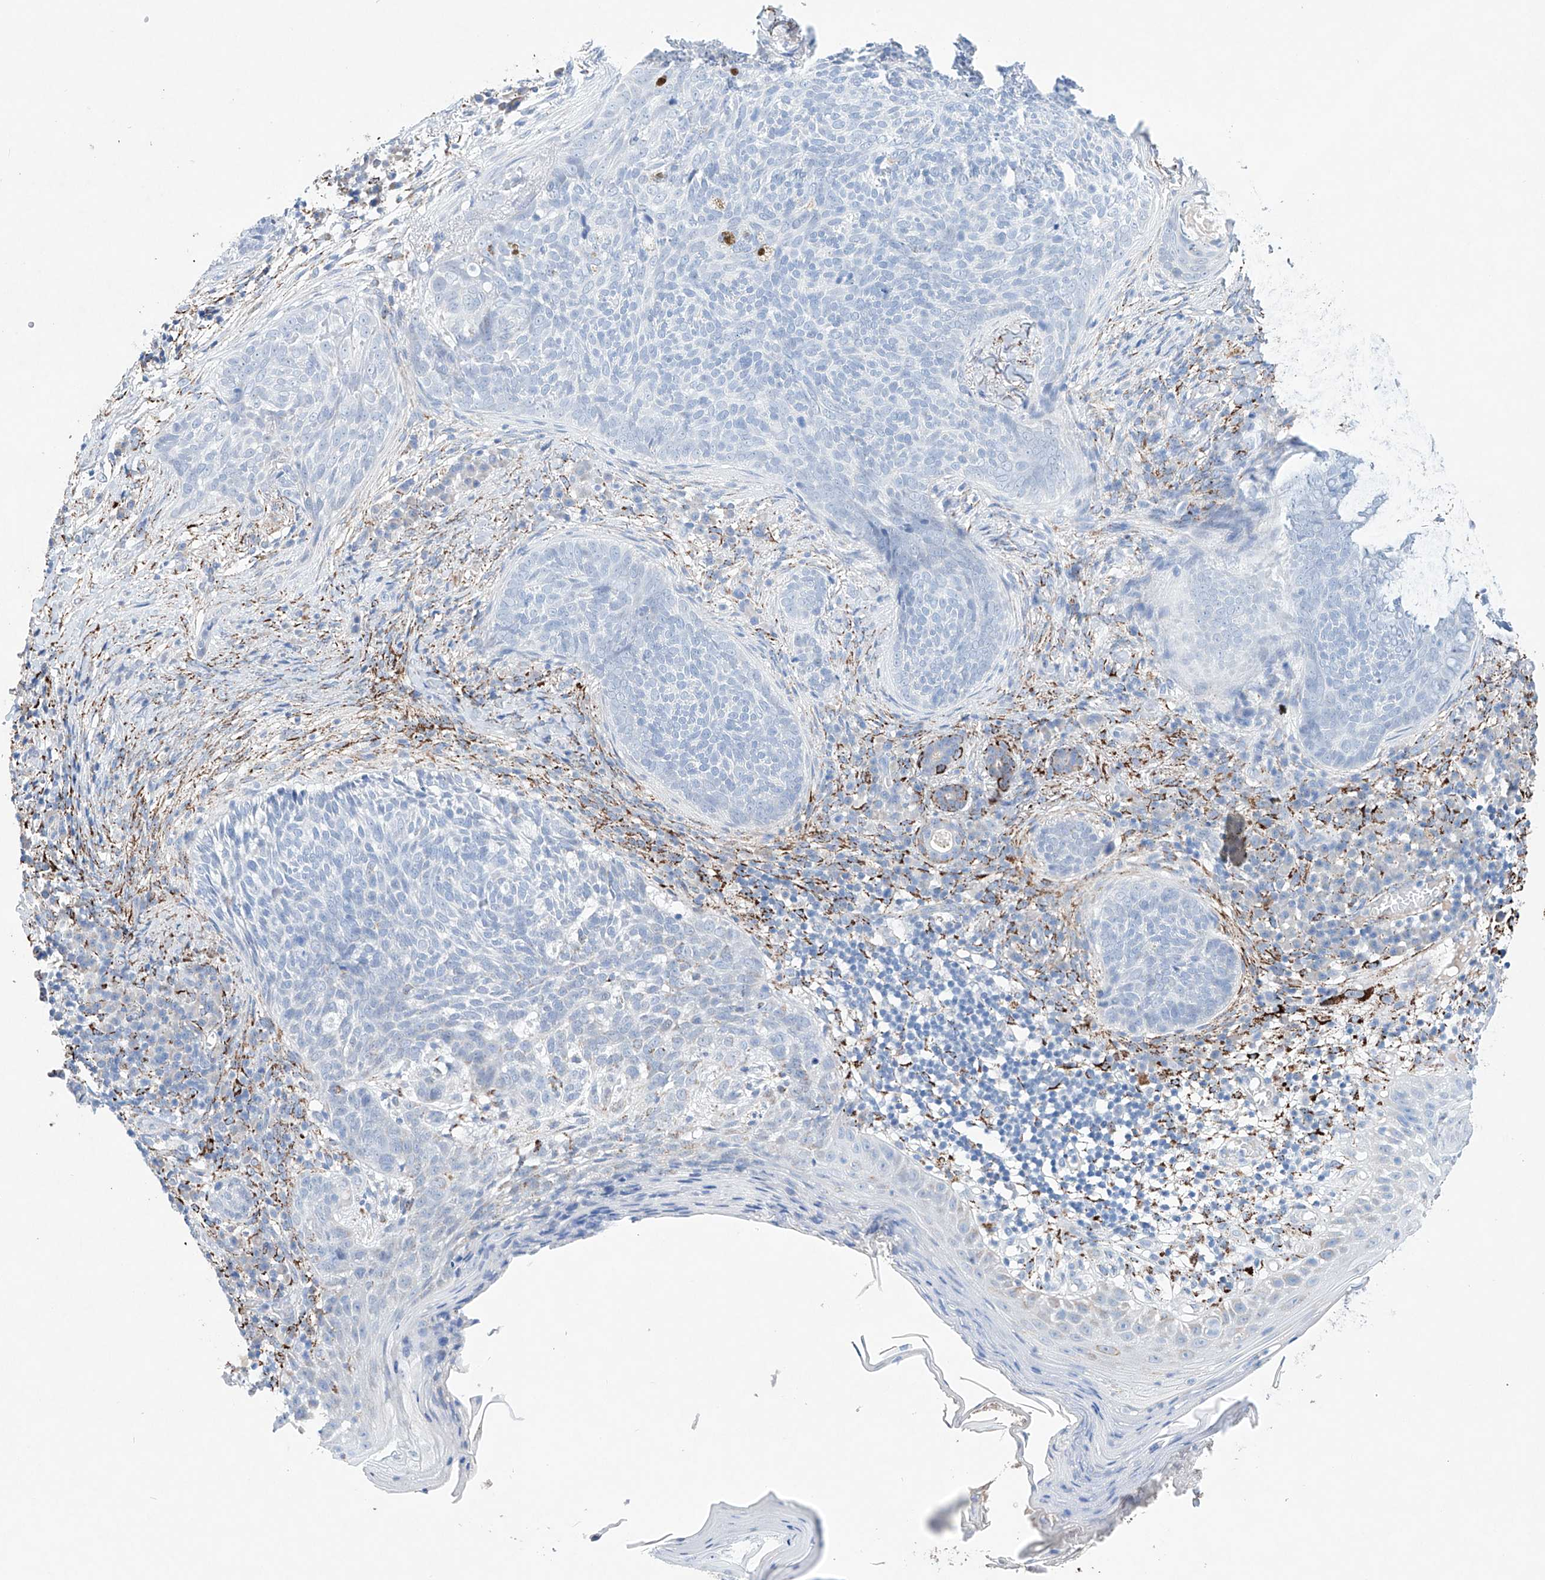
{"staining": {"intensity": "negative", "quantity": "none", "location": "none"}, "tissue": "skin cancer", "cell_type": "Tumor cells", "image_type": "cancer", "snomed": [{"axis": "morphology", "description": "Basal cell carcinoma"}, {"axis": "topography", "description": "Skin"}], "caption": "Micrograph shows no significant protein positivity in tumor cells of skin cancer.", "gene": "NRROS", "patient": {"sex": "male", "age": 85}}